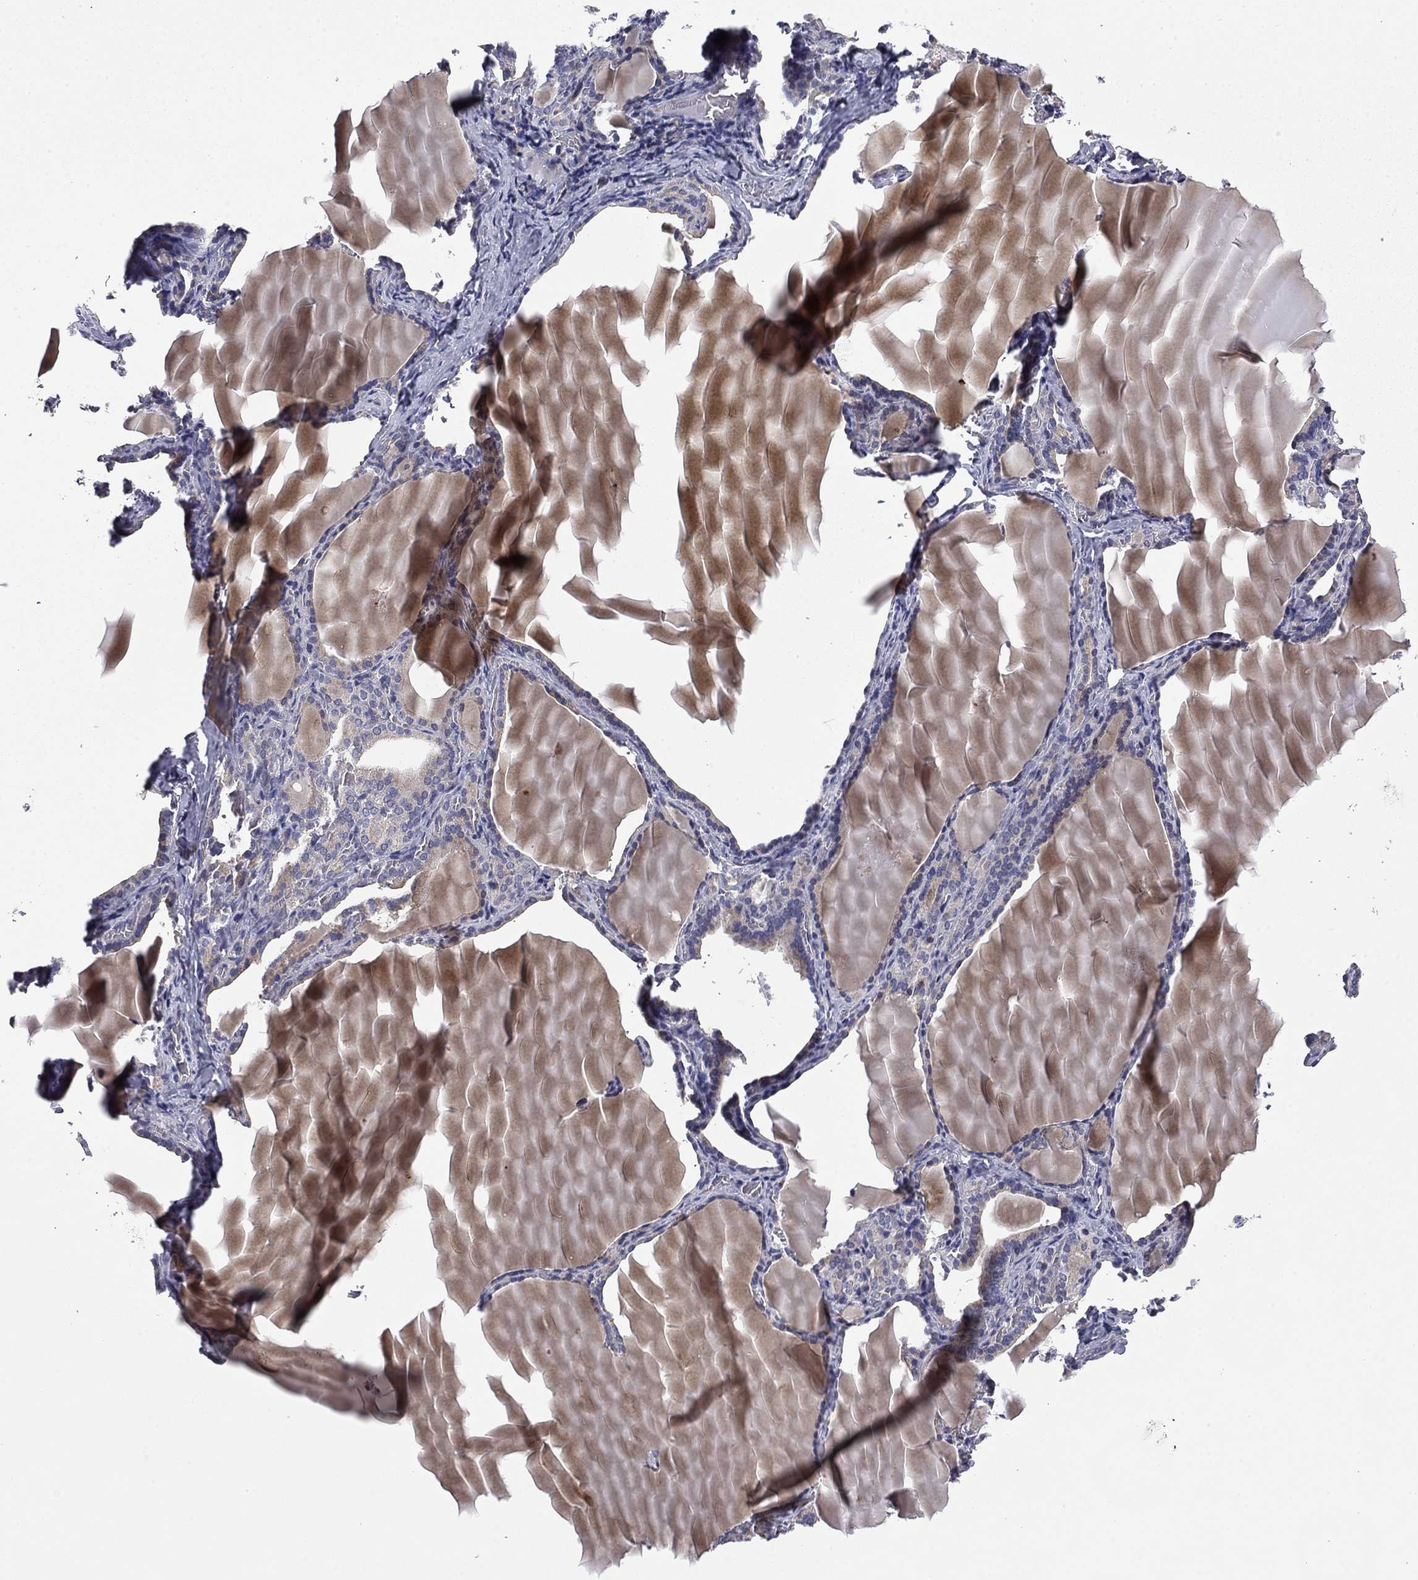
{"staining": {"intensity": "negative", "quantity": "none", "location": "none"}, "tissue": "thyroid gland", "cell_type": "Glandular cells", "image_type": "normal", "snomed": [{"axis": "morphology", "description": "Normal tissue, NOS"}, {"axis": "morphology", "description": "Hyperplasia, NOS"}, {"axis": "topography", "description": "Thyroid gland"}], "caption": "The histopathology image reveals no significant expression in glandular cells of thyroid gland.", "gene": "CEACAM7", "patient": {"sex": "female", "age": 27}}